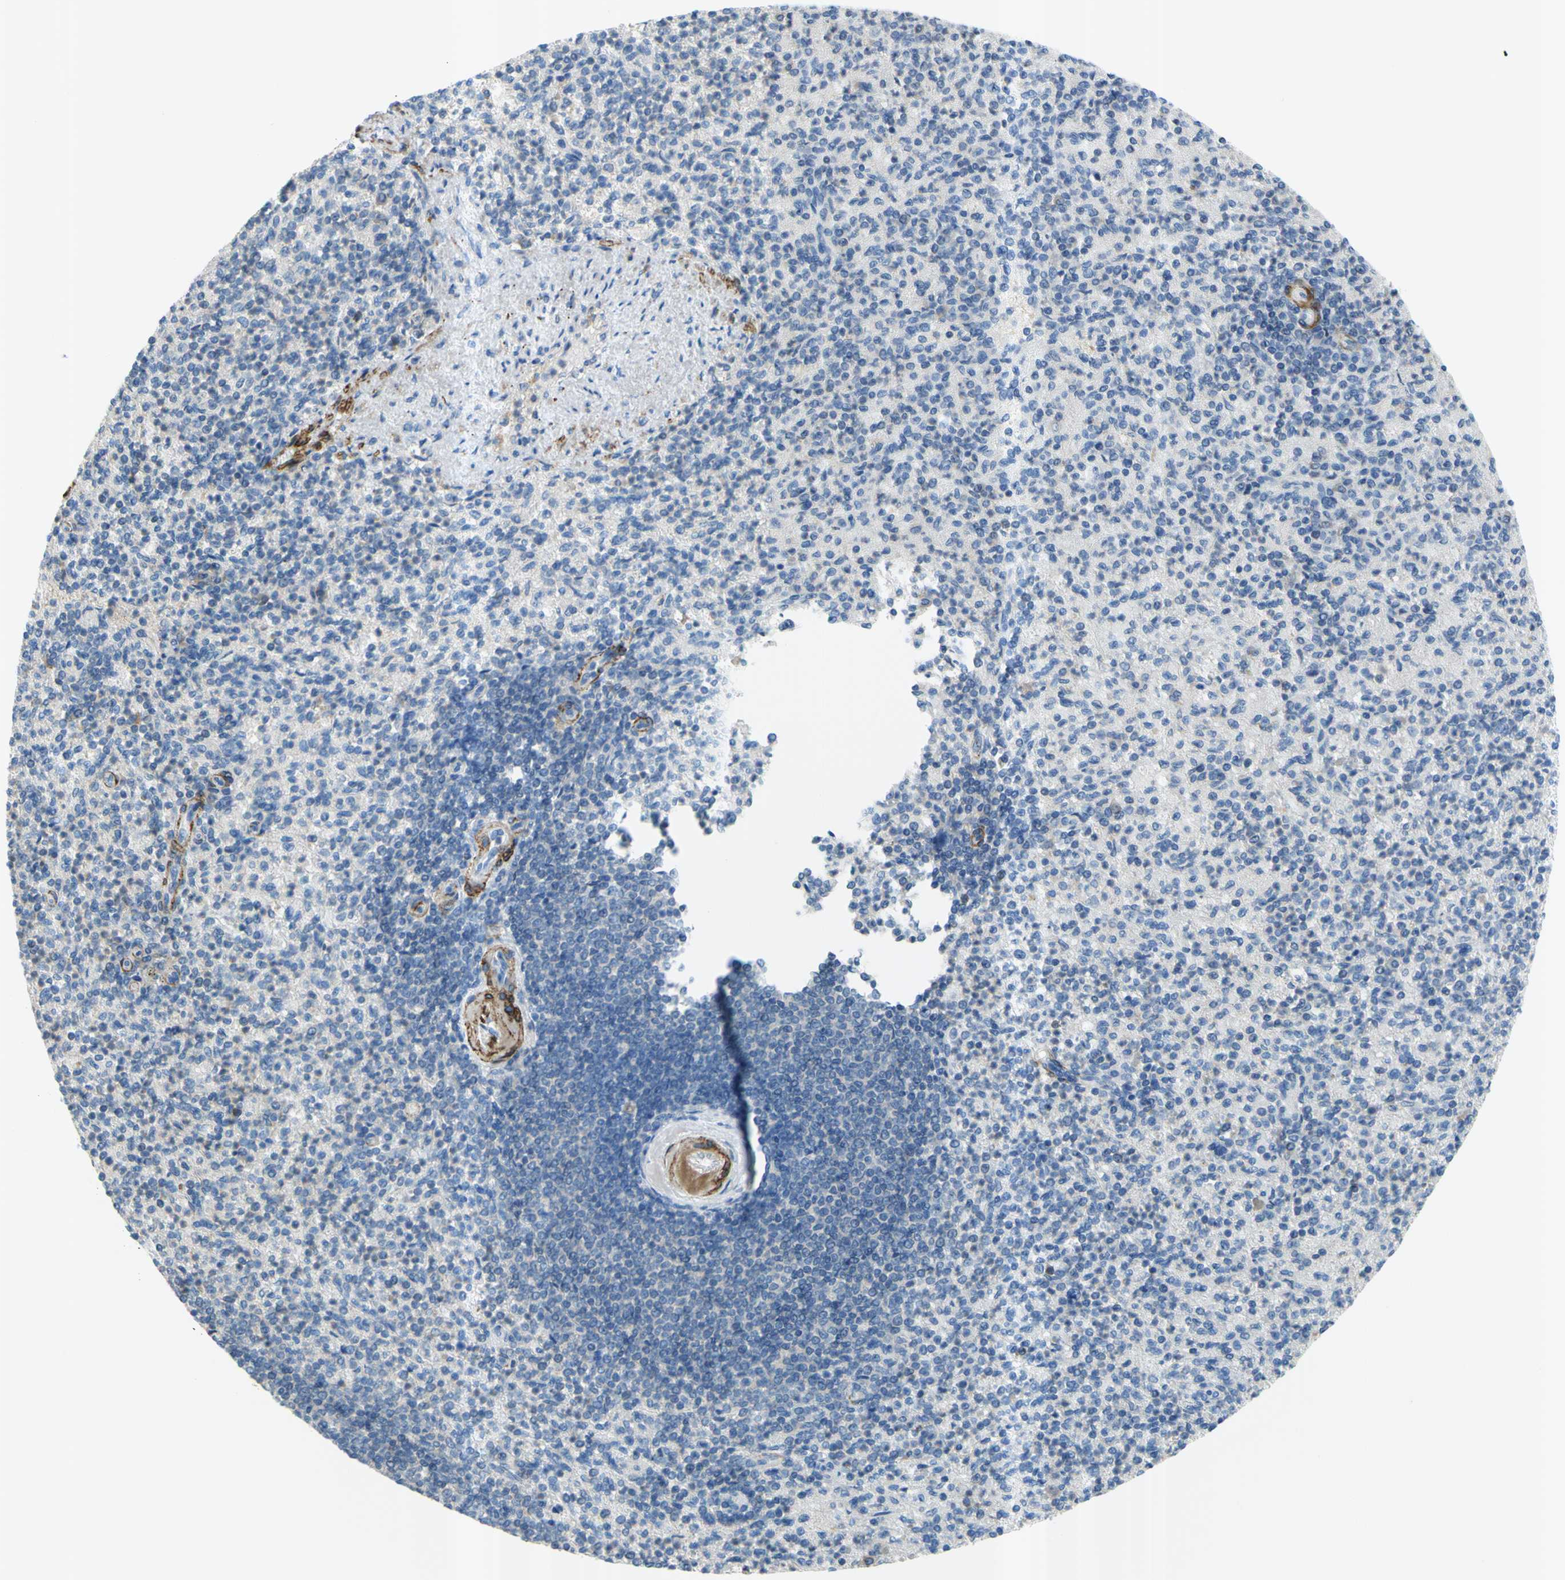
{"staining": {"intensity": "negative", "quantity": "none", "location": "none"}, "tissue": "spleen", "cell_type": "Cells in red pulp", "image_type": "normal", "snomed": [{"axis": "morphology", "description": "Normal tissue, NOS"}, {"axis": "topography", "description": "Spleen"}], "caption": "Immunohistochemical staining of unremarkable human spleen demonstrates no significant expression in cells in red pulp. (DAB immunohistochemistry (IHC), high magnification).", "gene": "PRRG2", "patient": {"sex": "female", "age": 74}}